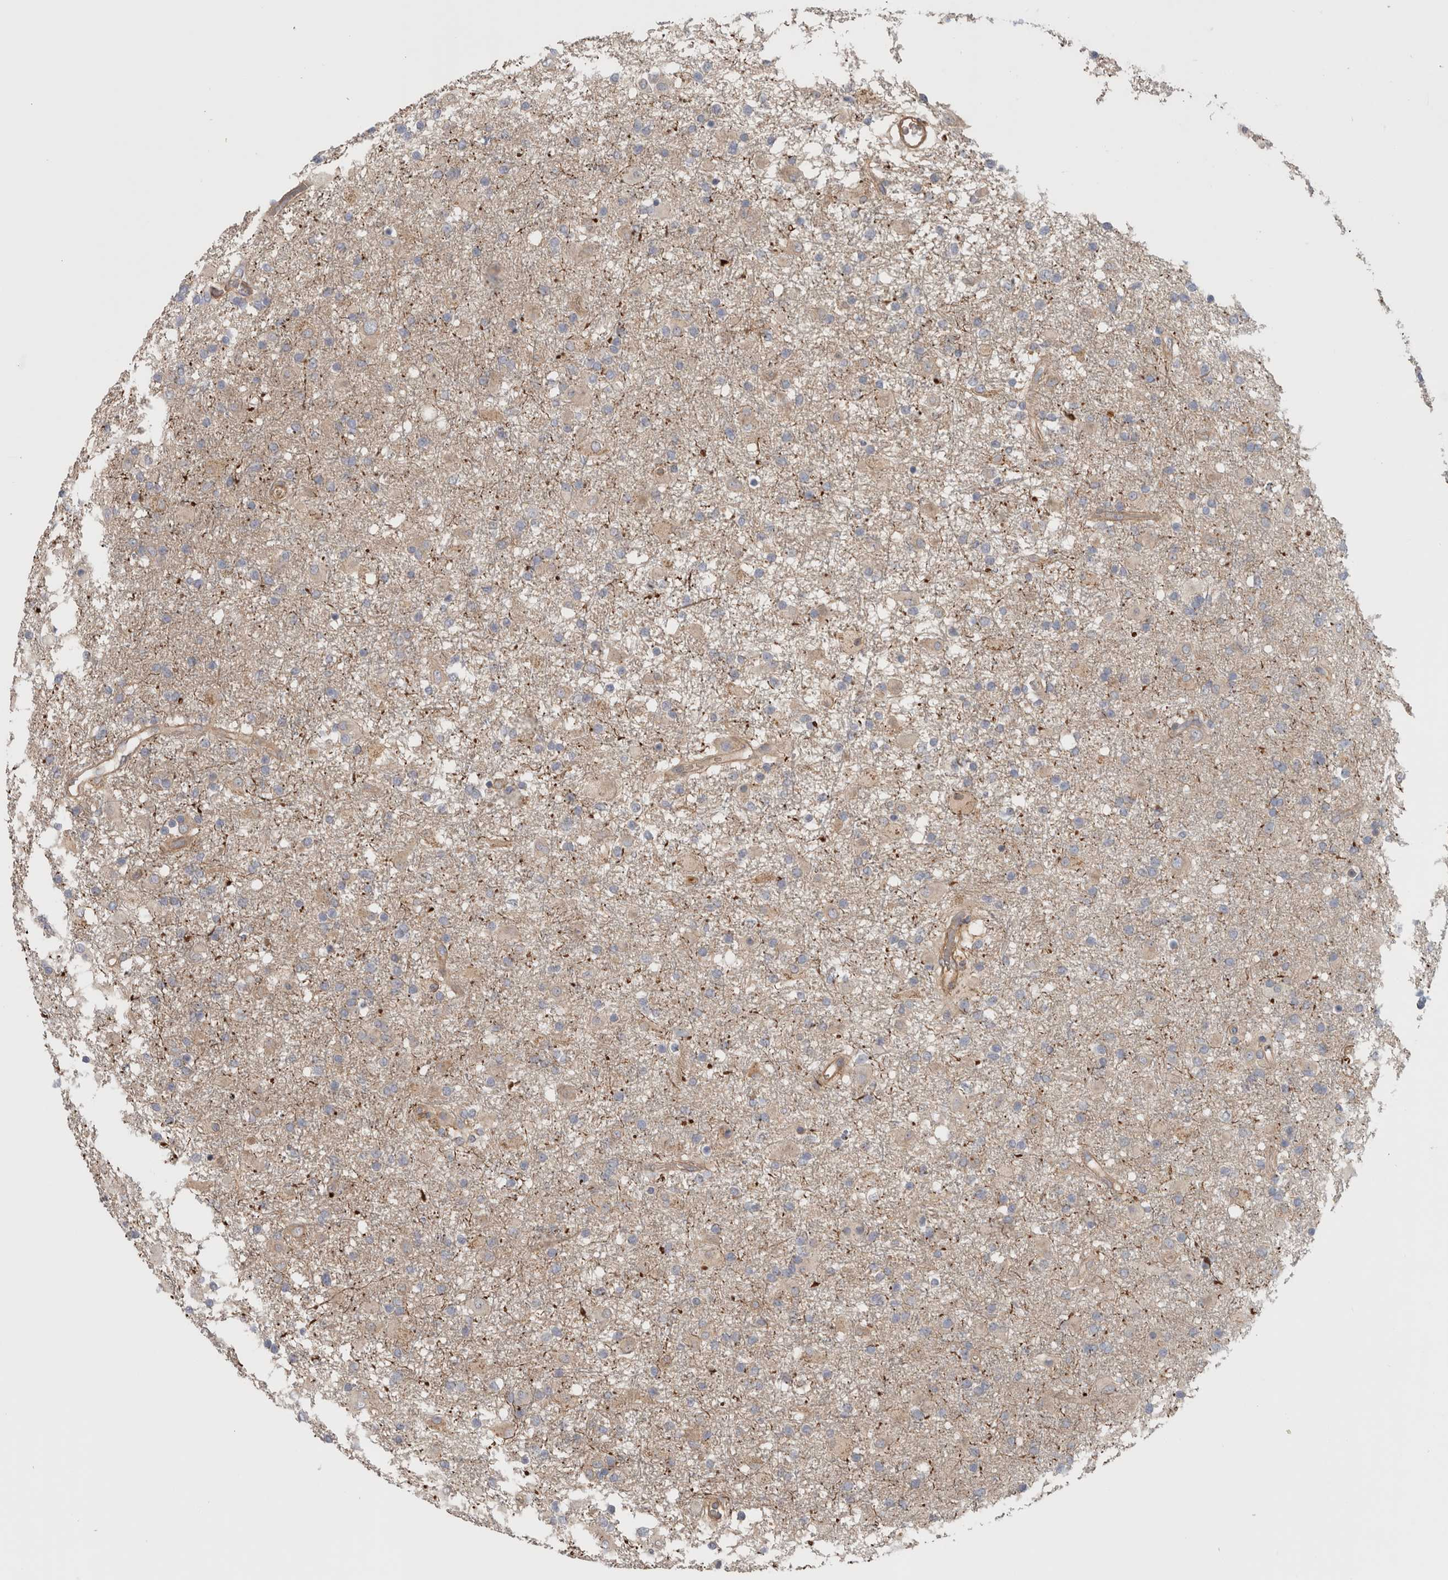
{"staining": {"intensity": "negative", "quantity": "none", "location": "none"}, "tissue": "glioma", "cell_type": "Tumor cells", "image_type": "cancer", "snomed": [{"axis": "morphology", "description": "Glioma, malignant, Low grade"}, {"axis": "topography", "description": "Brain"}], "caption": "Histopathology image shows no significant protein expression in tumor cells of glioma.", "gene": "CFI", "patient": {"sex": "male", "age": 65}}